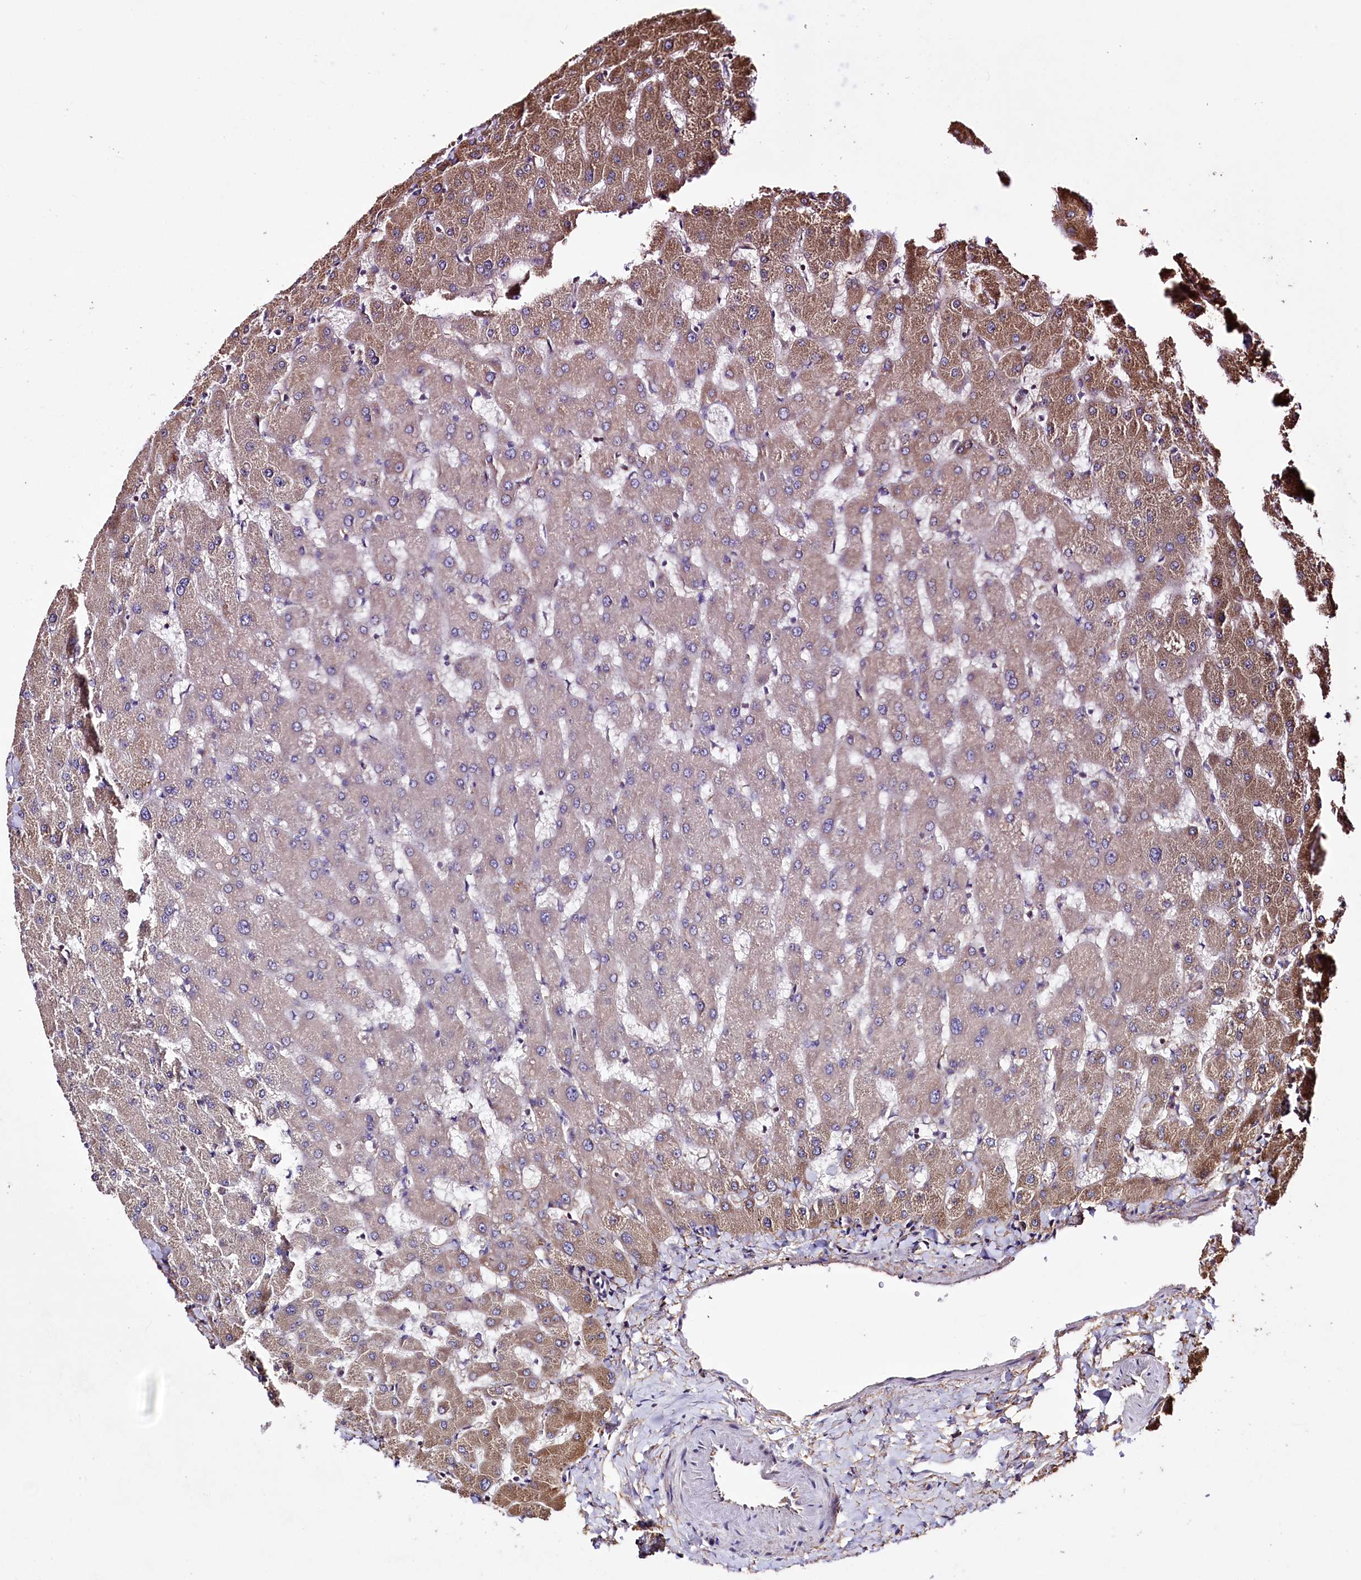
{"staining": {"intensity": "negative", "quantity": "none", "location": "none"}, "tissue": "liver", "cell_type": "Cholangiocytes", "image_type": "normal", "snomed": [{"axis": "morphology", "description": "Normal tissue, NOS"}, {"axis": "topography", "description": "Liver"}], "caption": "An immunohistochemistry (IHC) photomicrograph of unremarkable liver is shown. There is no staining in cholangiocytes of liver.", "gene": "WWC1", "patient": {"sex": "female", "age": 63}}